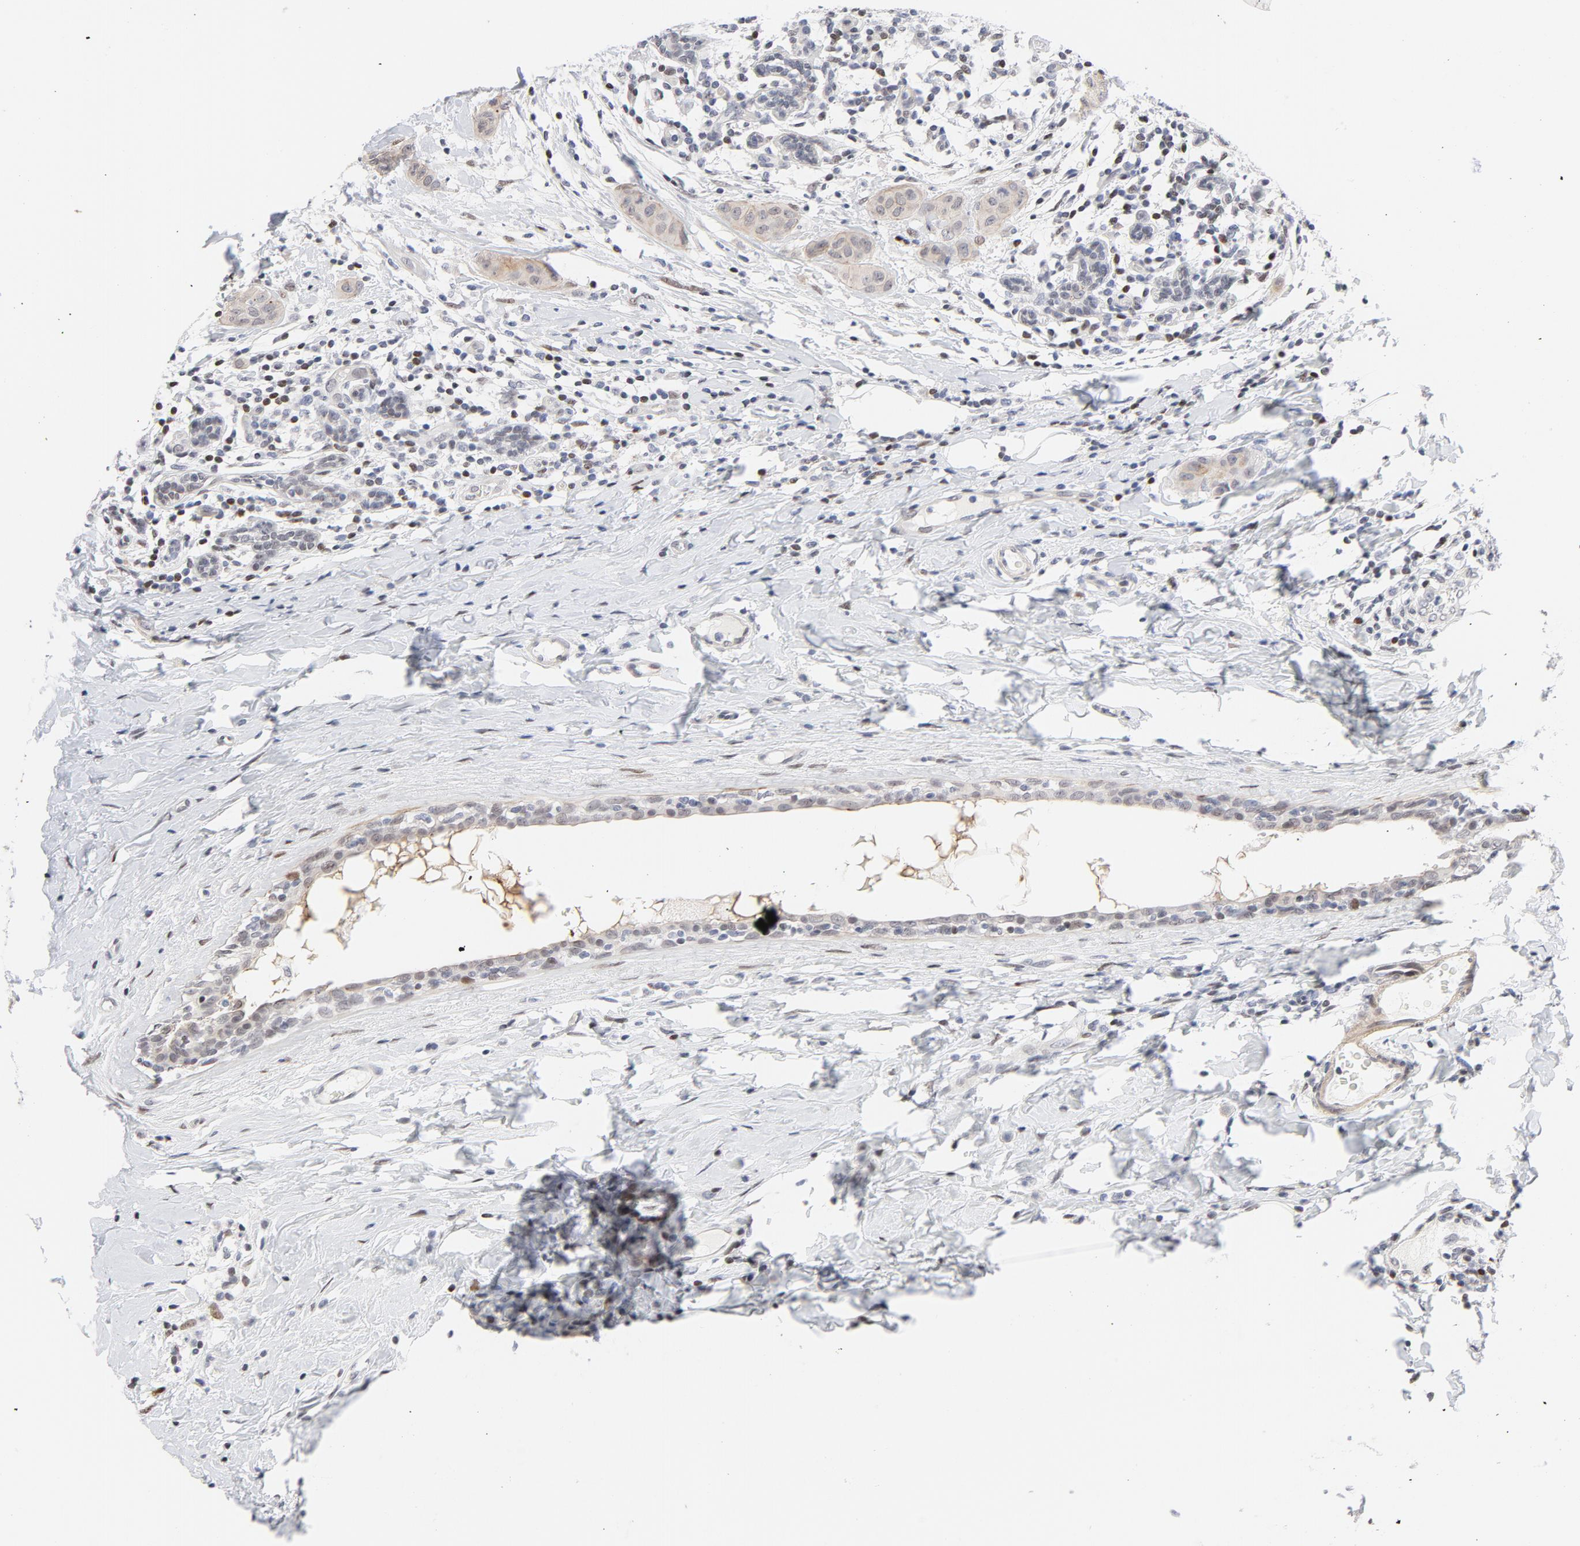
{"staining": {"intensity": "weak", "quantity": "25%-75%", "location": "cytoplasmic/membranous,nuclear"}, "tissue": "breast cancer", "cell_type": "Tumor cells", "image_type": "cancer", "snomed": [{"axis": "morphology", "description": "Duct carcinoma"}, {"axis": "topography", "description": "Breast"}], "caption": "Breast cancer (intraductal carcinoma) was stained to show a protein in brown. There is low levels of weak cytoplasmic/membranous and nuclear positivity in about 25%-75% of tumor cells. (brown staining indicates protein expression, while blue staining denotes nuclei).", "gene": "NFIC", "patient": {"sex": "female", "age": 40}}